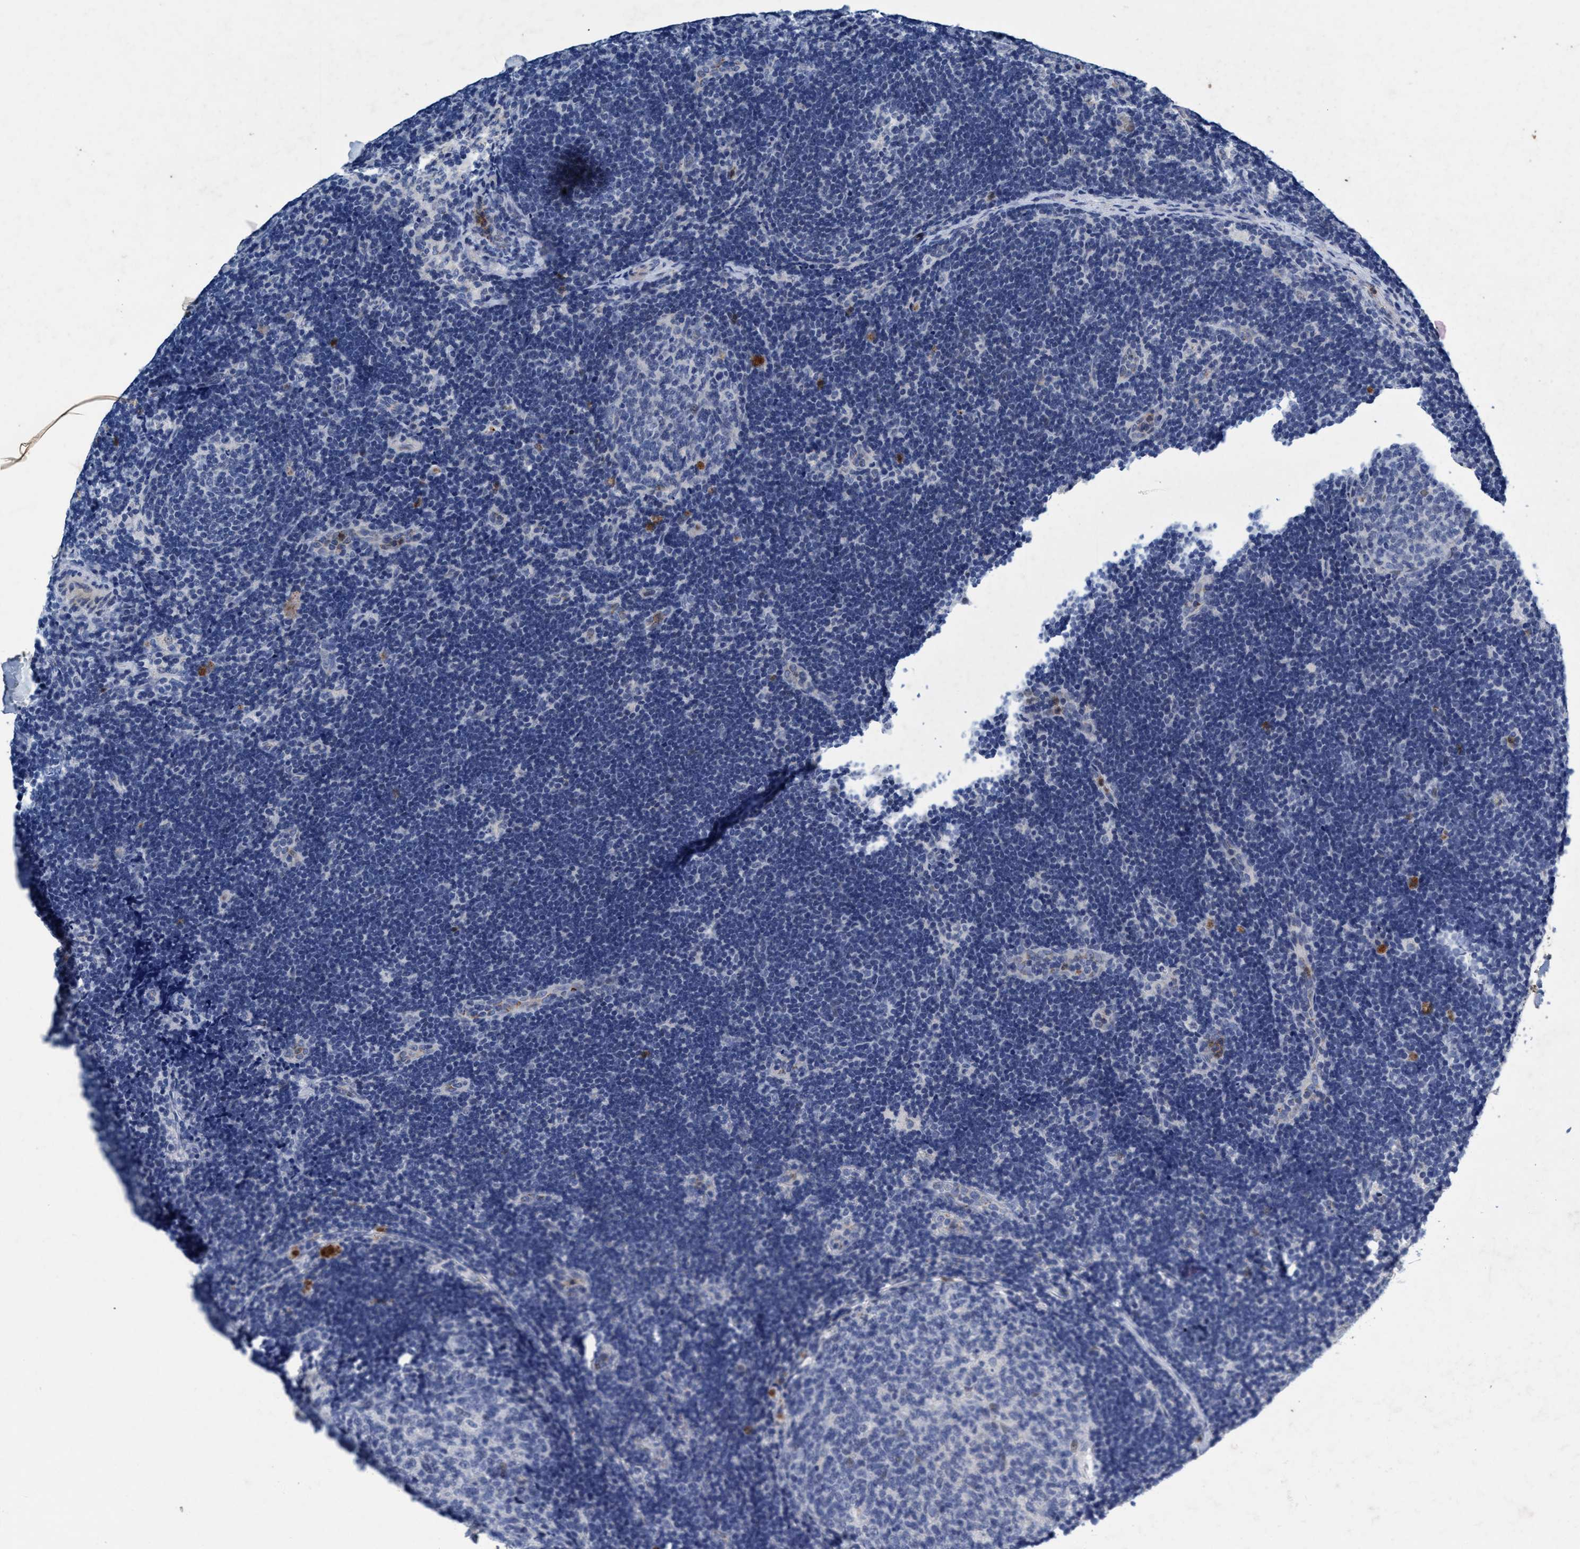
{"staining": {"intensity": "negative", "quantity": "none", "location": "none"}, "tissue": "lymph node", "cell_type": "Germinal center cells", "image_type": "normal", "snomed": [{"axis": "morphology", "description": "Normal tissue, NOS"}, {"axis": "topography", "description": "Lymph node"}], "caption": "Immunohistochemistry histopathology image of normal human lymph node stained for a protein (brown), which displays no expression in germinal center cells.", "gene": "GRB14", "patient": {"sex": "female", "age": 14}}